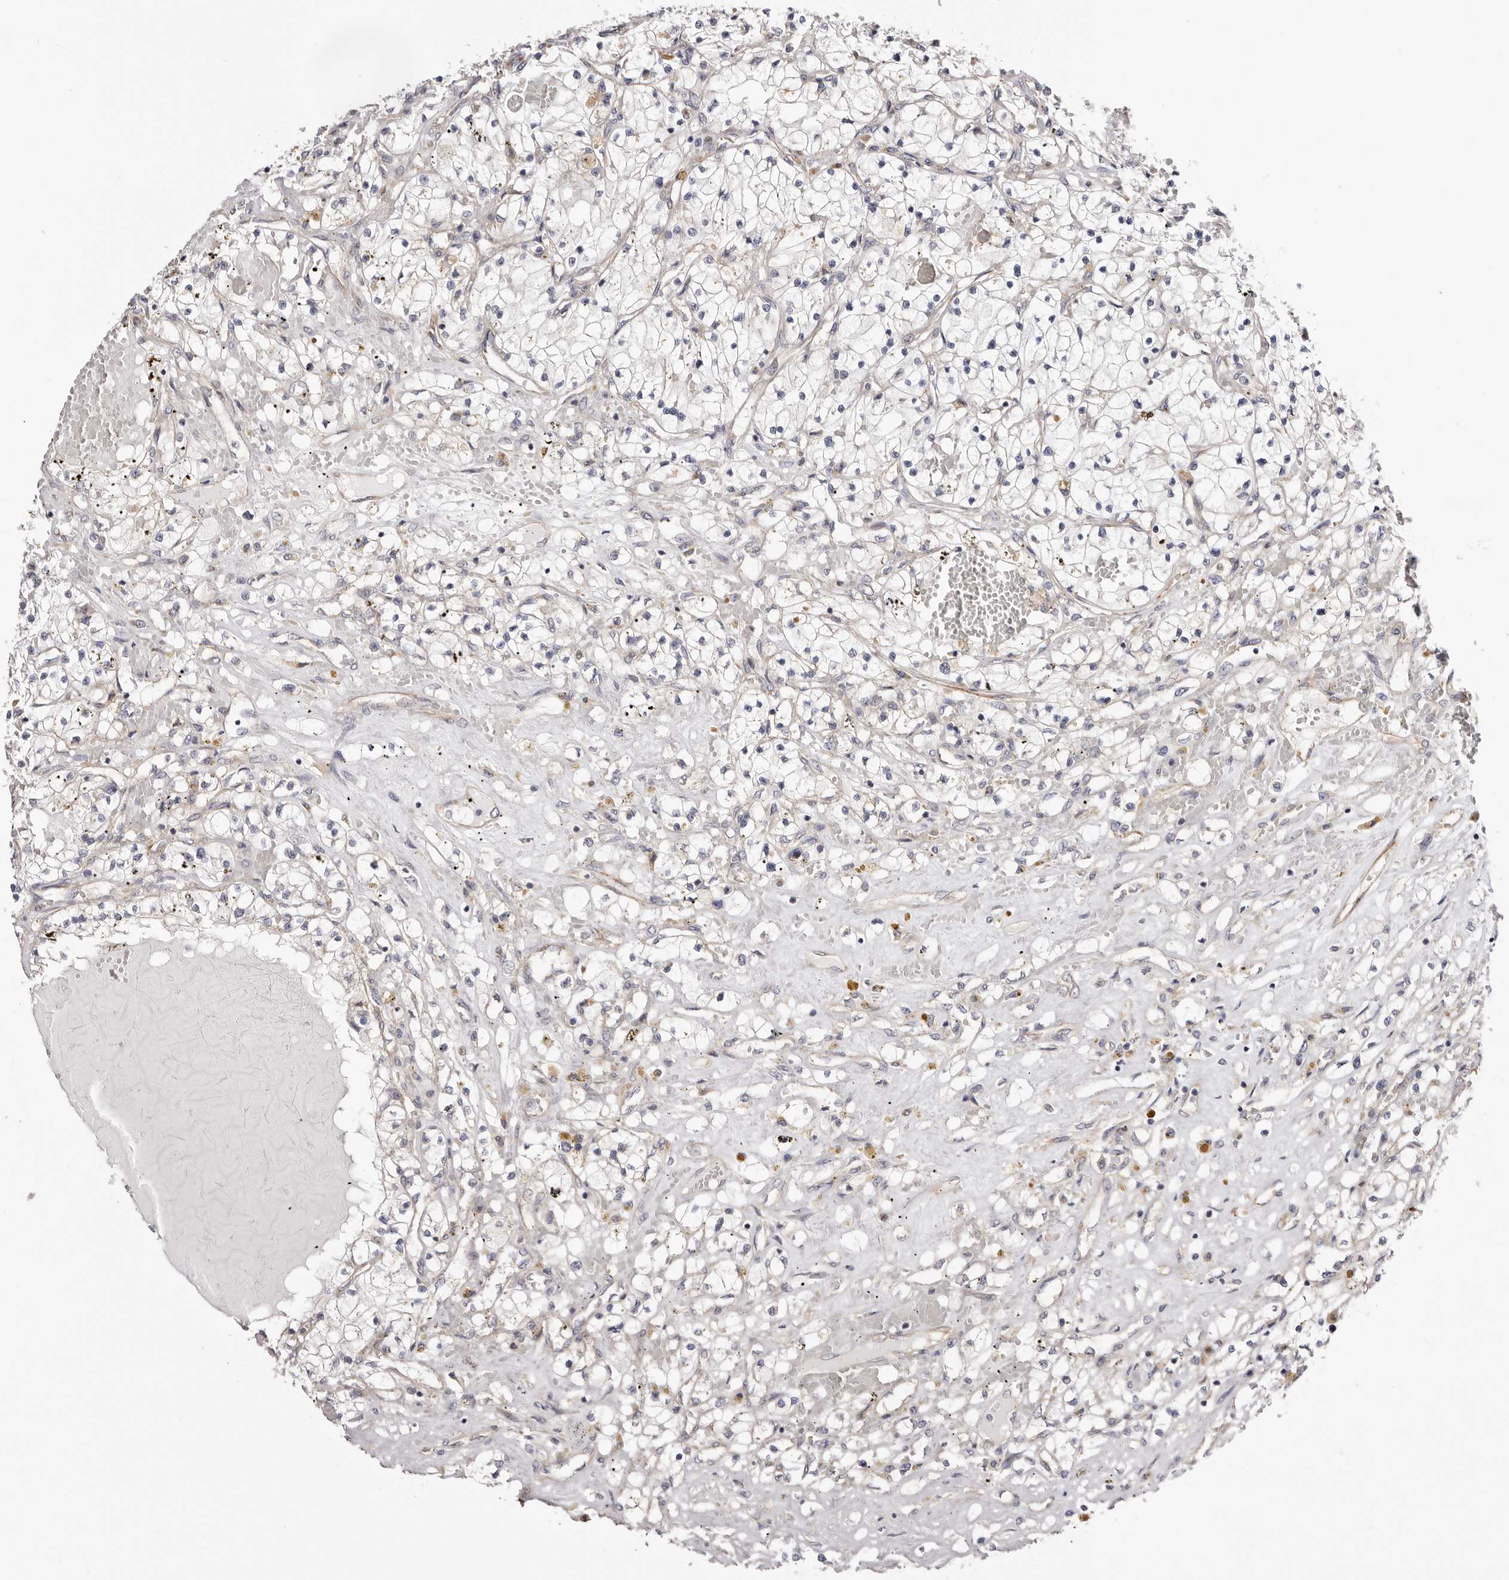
{"staining": {"intensity": "negative", "quantity": "none", "location": "none"}, "tissue": "renal cancer", "cell_type": "Tumor cells", "image_type": "cancer", "snomed": [{"axis": "morphology", "description": "Normal tissue, NOS"}, {"axis": "morphology", "description": "Adenocarcinoma, NOS"}, {"axis": "topography", "description": "Kidney"}], "caption": "Renal adenocarcinoma was stained to show a protein in brown. There is no significant expression in tumor cells.", "gene": "PANK4", "patient": {"sex": "male", "age": 68}}